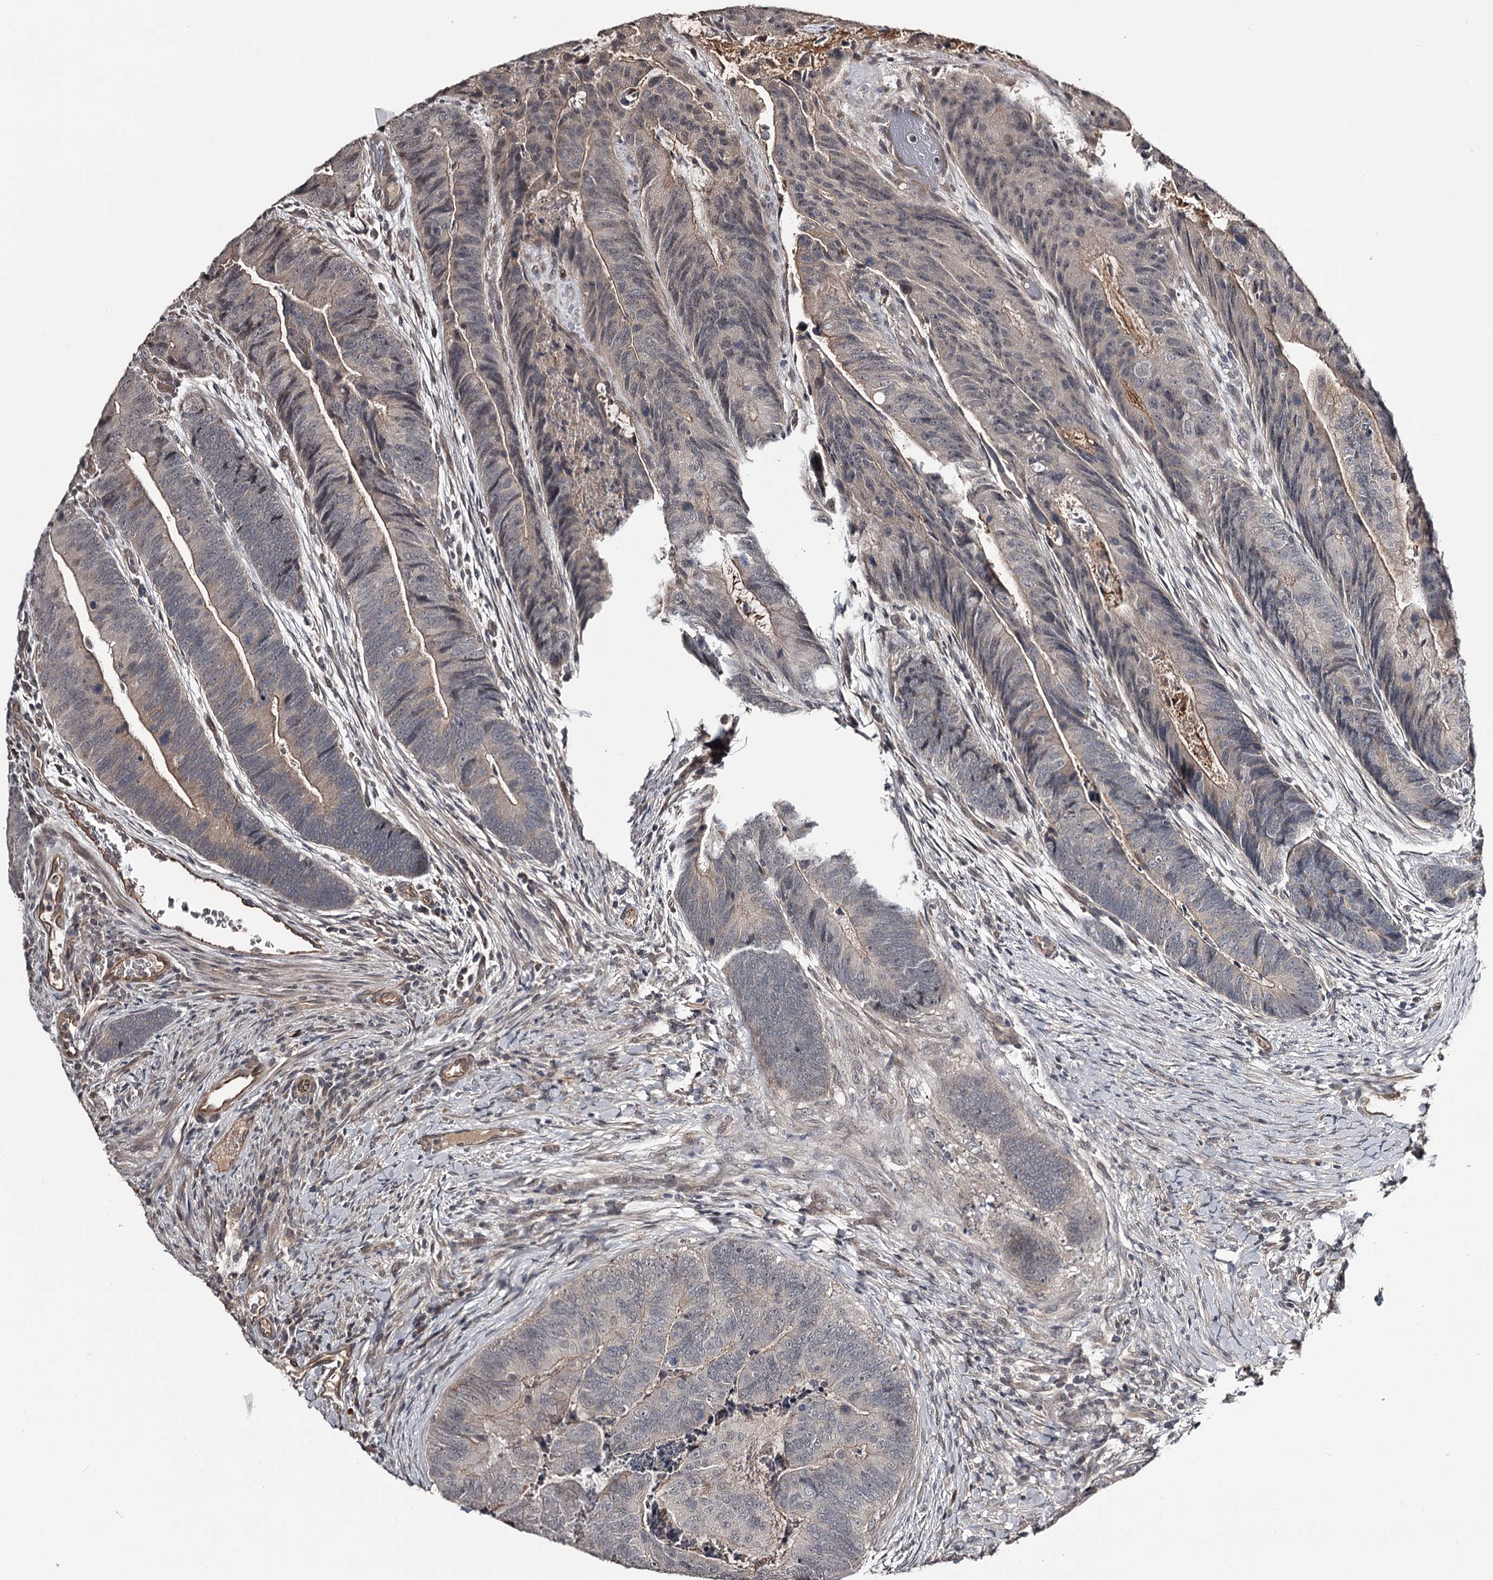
{"staining": {"intensity": "moderate", "quantity": "25%-75%", "location": "cytoplasmic/membranous"}, "tissue": "colorectal cancer", "cell_type": "Tumor cells", "image_type": "cancer", "snomed": [{"axis": "morphology", "description": "Adenocarcinoma, NOS"}, {"axis": "topography", "description": "Colon"}], "caption": "A high-resolution photomicrograph shows immunohistochemistry (IHC) staining of adenocarcinoma (colorectal), which demonstrates moderate cytoplasmic/membranous positivity in approximately 25%-75% of tumor cells. The protein of interest is stained brown, and the nuclei are stained in blue (DAB (3,3'-diaminobenzidine) IHC with brightfield microscopy, high magnification).", "gene": "CWF19L2", "patient": {"sex": "female", "age": 67}}